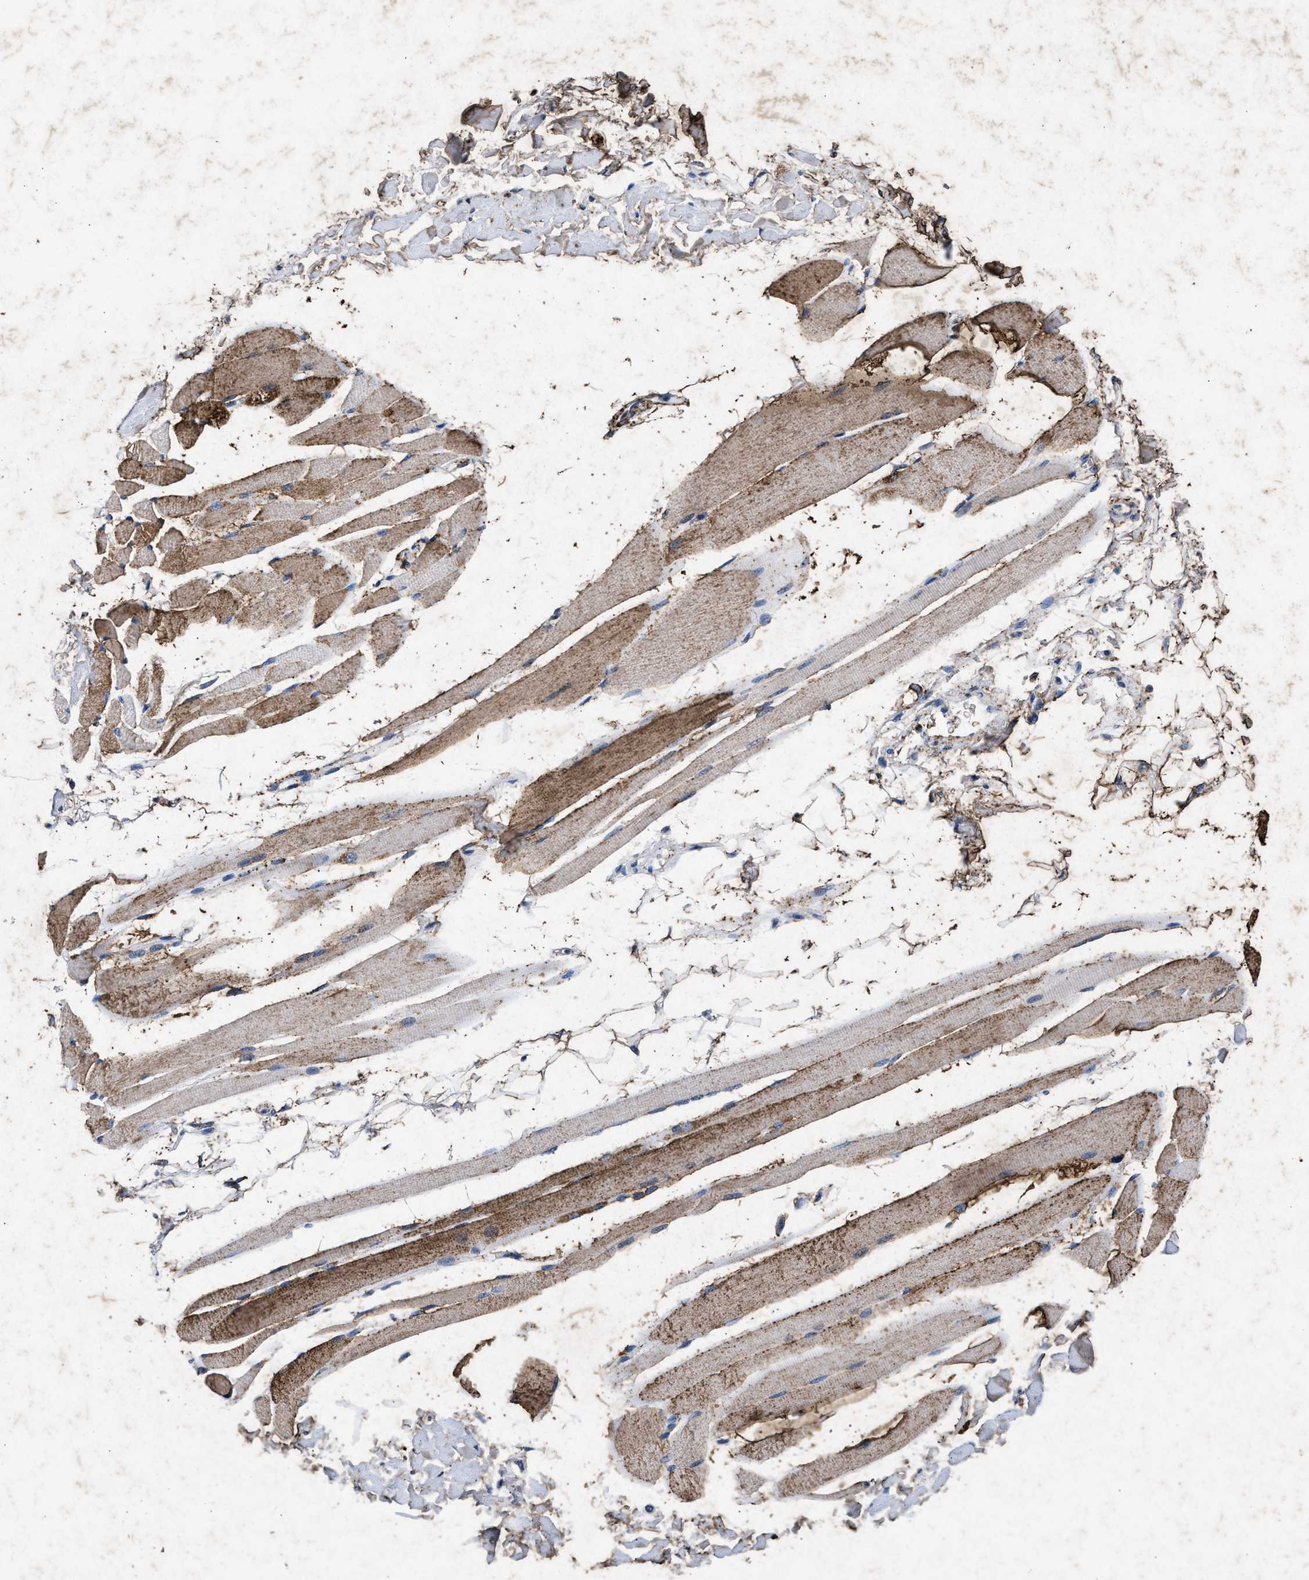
{"staining": {"intensity": "moderate", "quantity": ">75%", "location": "cytoplasmic/membranous"}, "tissue": "skeletal muscle", "cell_type": "Myocytes", "image_type": "normal", "snomed": [{"axis": "morphology", "description": "Normal tissue, NOS"}, {"axis": "topography", "description": "Skeletal muscle"}, {"axis": "topography", "description": "Peripheral nerve tissue"}], "caption": "Immunohistochemistry (IHC) staining of unremarkable skeletal muscle, which displays medium levels of moderate cytoplasmic/membranous staining in approximately >75% of myocytes indicating moderate cytoplasmic/membranous protein expression. The staining was performed using DAB (brown) for protein detection and nuclei were counterstained in hematoxylin (blue).", "gene": "LTB4R2", "patient": {"sex": "female", "age": 84}}